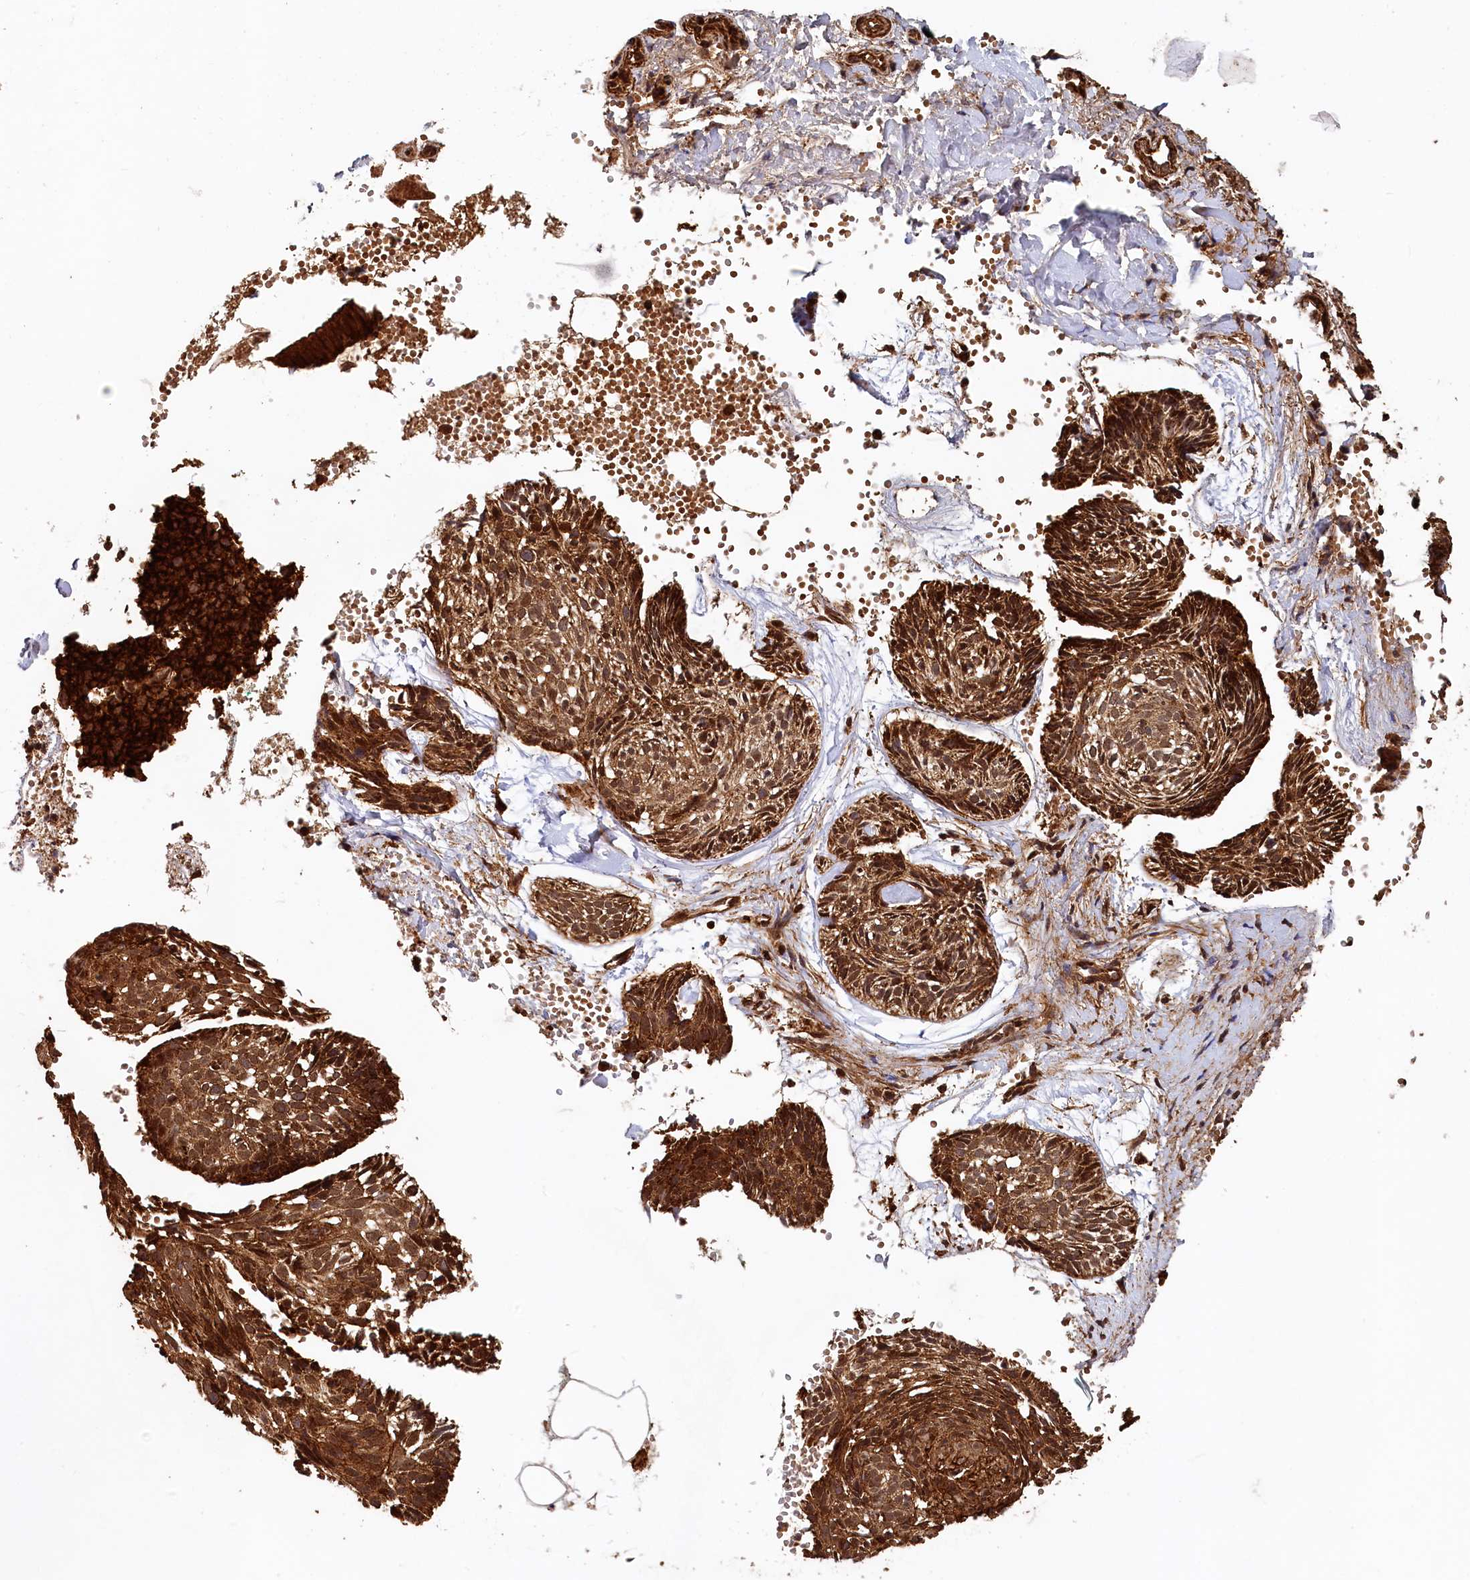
{"staining": {"intensity": "strong", "quantity": ">75%", "location": "cytoplasmic/membranous,nuclear"}, "tissue": "skin cancer", "cell_type": "Tumor cells", "image_type": "cancer", "snomed": [{"axis": "morphology", "description": "Normal tissue, NOS"}, {"axis": "morphology", "description": "Basal cell carcinoma"}, {"axis": "topography", "description": "Skin"}], "caption": "The histopathology image reveals immunohistochemical staining of skin cancer. There is strong cytoplasmic/membranous and nuclear expression is seen in about >75% of tumor cells. The protein is stained brown, and the nuclei are stained in blue (DAB IHC with brightfield microscopy, high magnification).", "gene": "STUB1", "patient": {"sex": "male", "age": 66}}